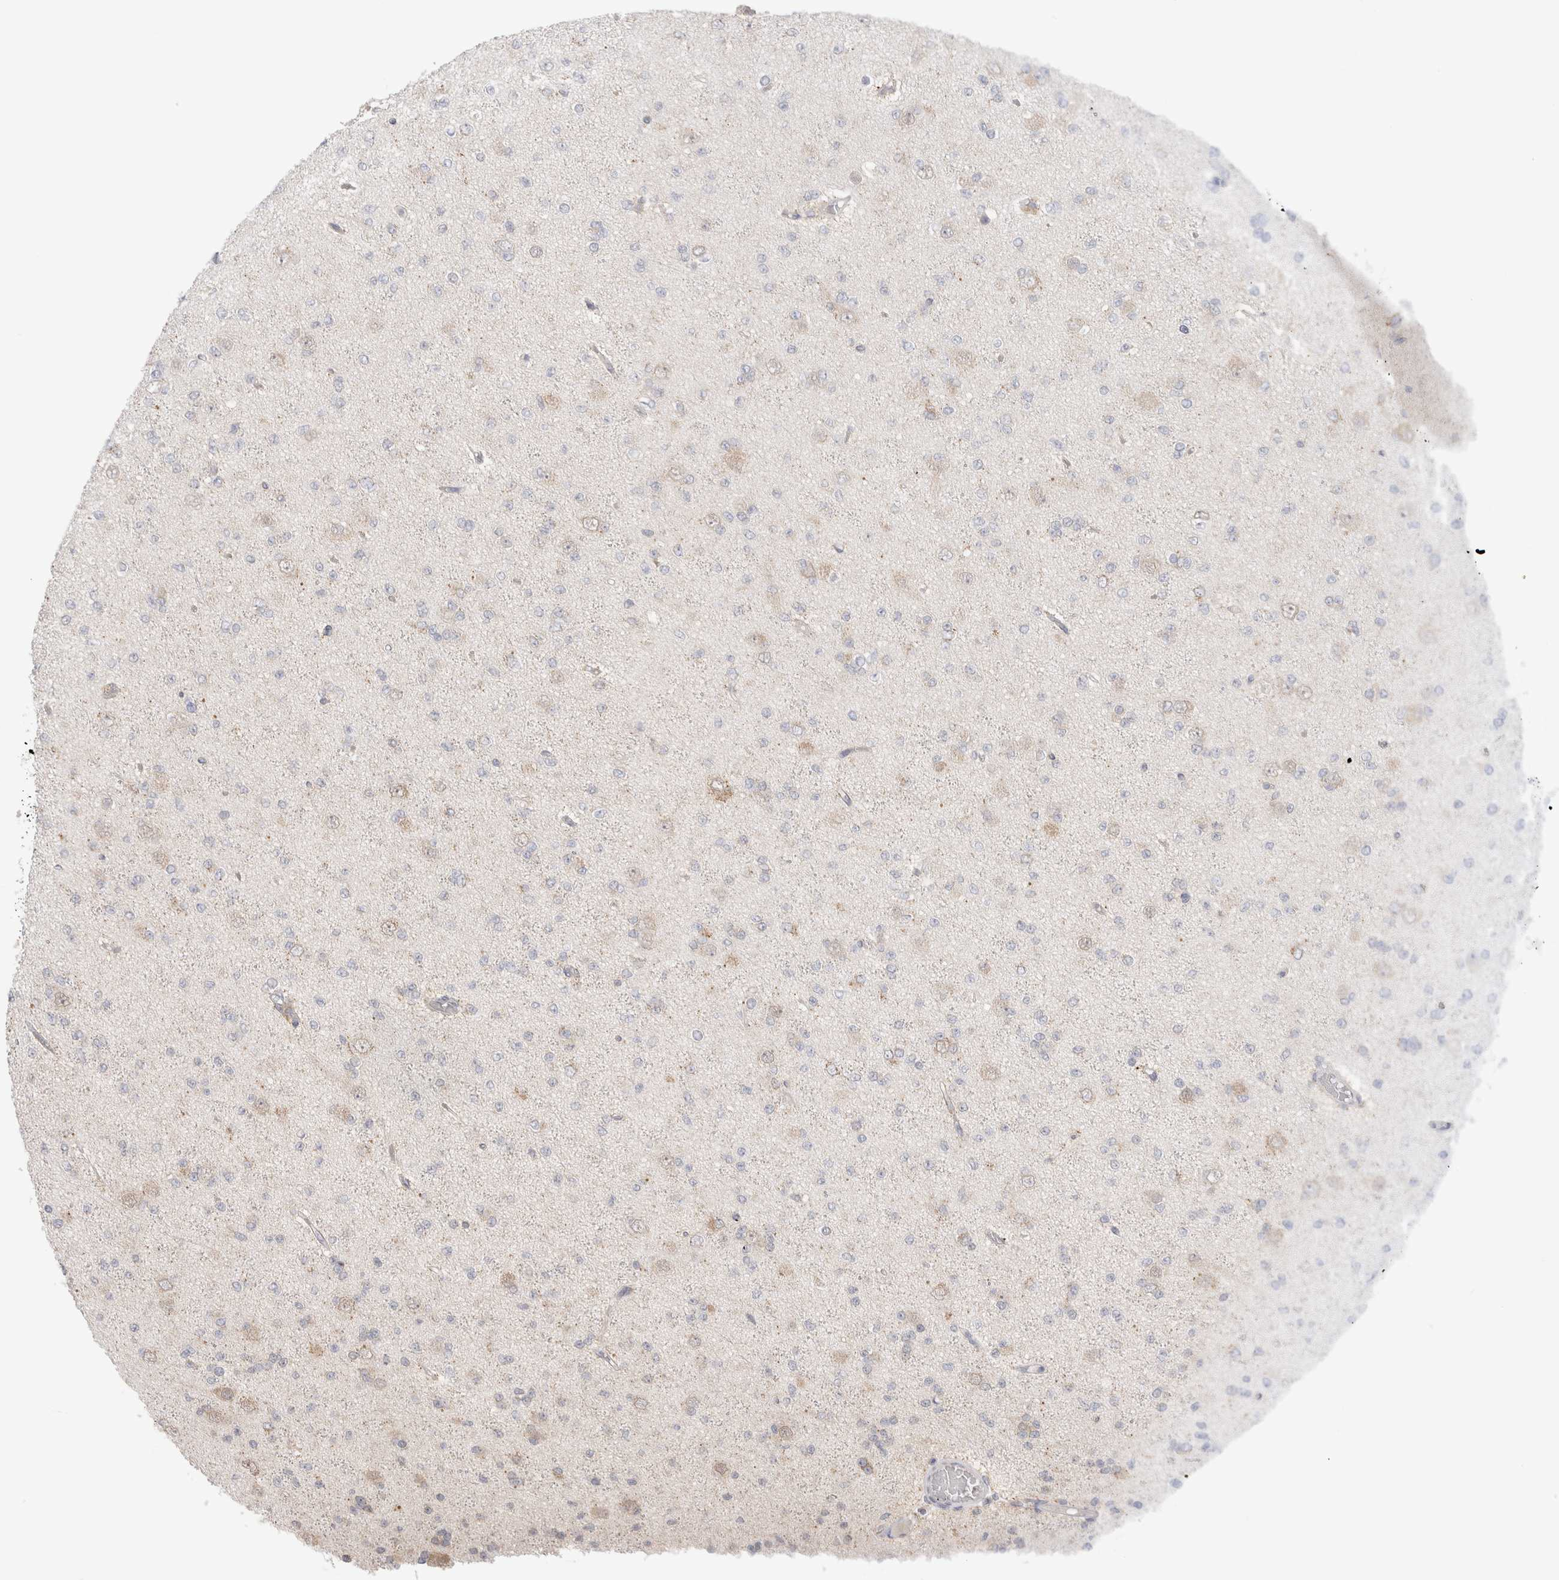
{"staining": {"intensity": "negative", "quantity": "none", "location": "none"}, "tissue": "glioma", "cell_type": "Tumor cells", "image_type": "cancer", "snomed": [{"axis": "morphology", "description": "Glioma, malignant, Low grade"}, {"axis": "topography", "description": "Brain"}], "caption": "There is no significant staining in tumor cells of glioma.", "gene": "NDOR1", "patient": {"sex": "female", "age": 22}}